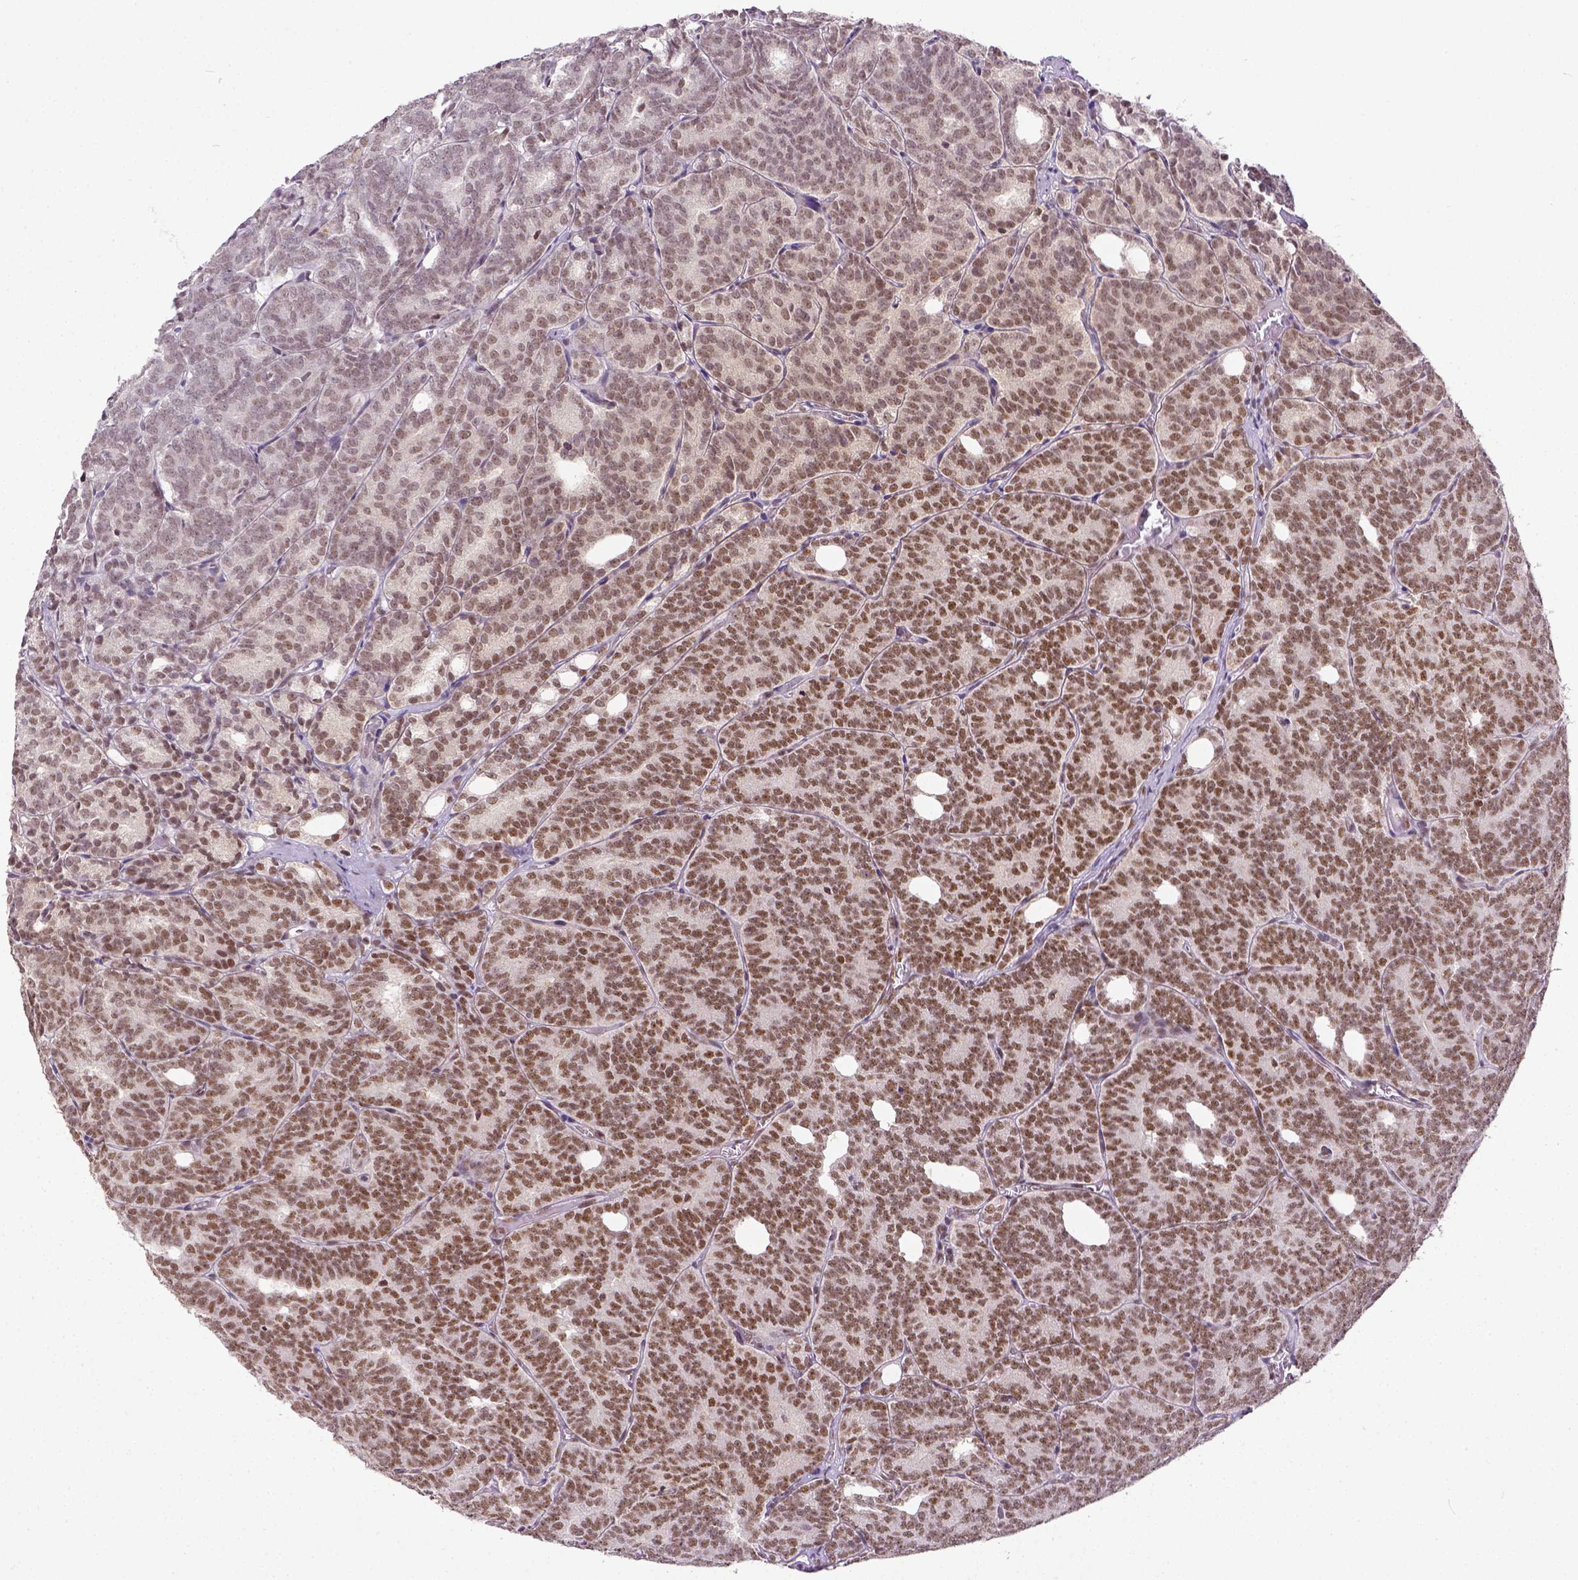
{"staining": {"intensity": "moderate", "quantity": ">75%", "location": "nuclear"}, "tissue": "prostate cancer", "cell_type": "Tumor cells", "image_type": "cancer", "snomed": [{"axis": "morphology", "description": "Adenocarcinoma, High grade"}, {"axis": "topography", "description": "Prostate"}], "caption": "The image exhibits immunohistochemical staining of high-grade adenocarcinoma (prostate). There is moderate nuclear staining is identified in approximately >75% of tumor cells.", "gene": "ERCC1", "patient": {"sex": "male", "age": 53}}